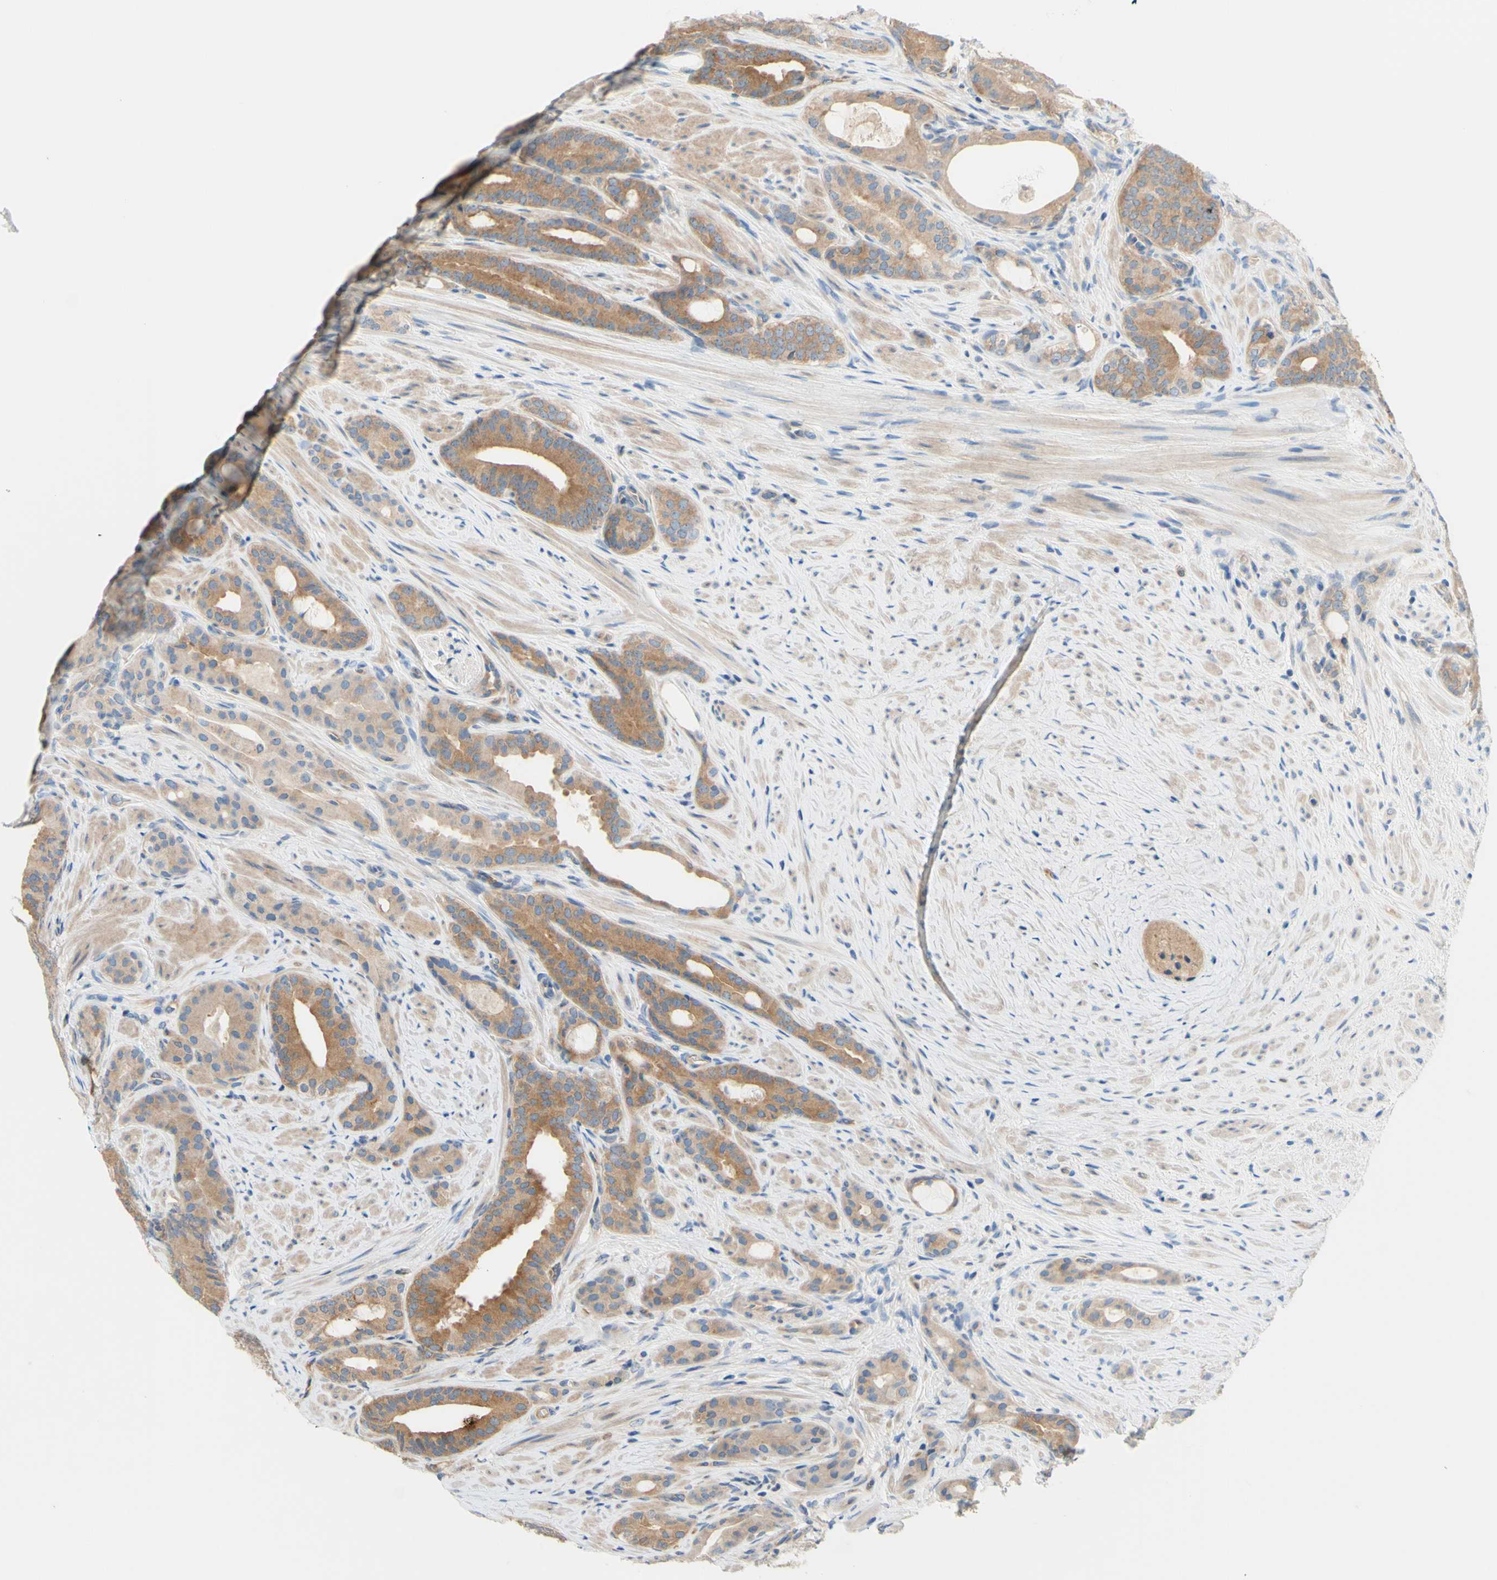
{"staining": {"intensity": "moderate", "quantity": ">75%", "location": "cytoplasmic/membranous"}, "tissue": "prostate cancer", "cell_type": "Tumor cells", "image_type": "cancer", "snomed": [{"axis": "morphology", "description": "Adenocarcinoma, Low grade"}, {"axis": "topography", "description": "Prostate"}], "caption": "Moderate cytoplasmic/membranous staining is present in approximately >75% of tumor cells in prostate adenocarcinoma (low-grade).", "gene": "DYNLRB1", "patient": {"sex": "male", "age": 63}}